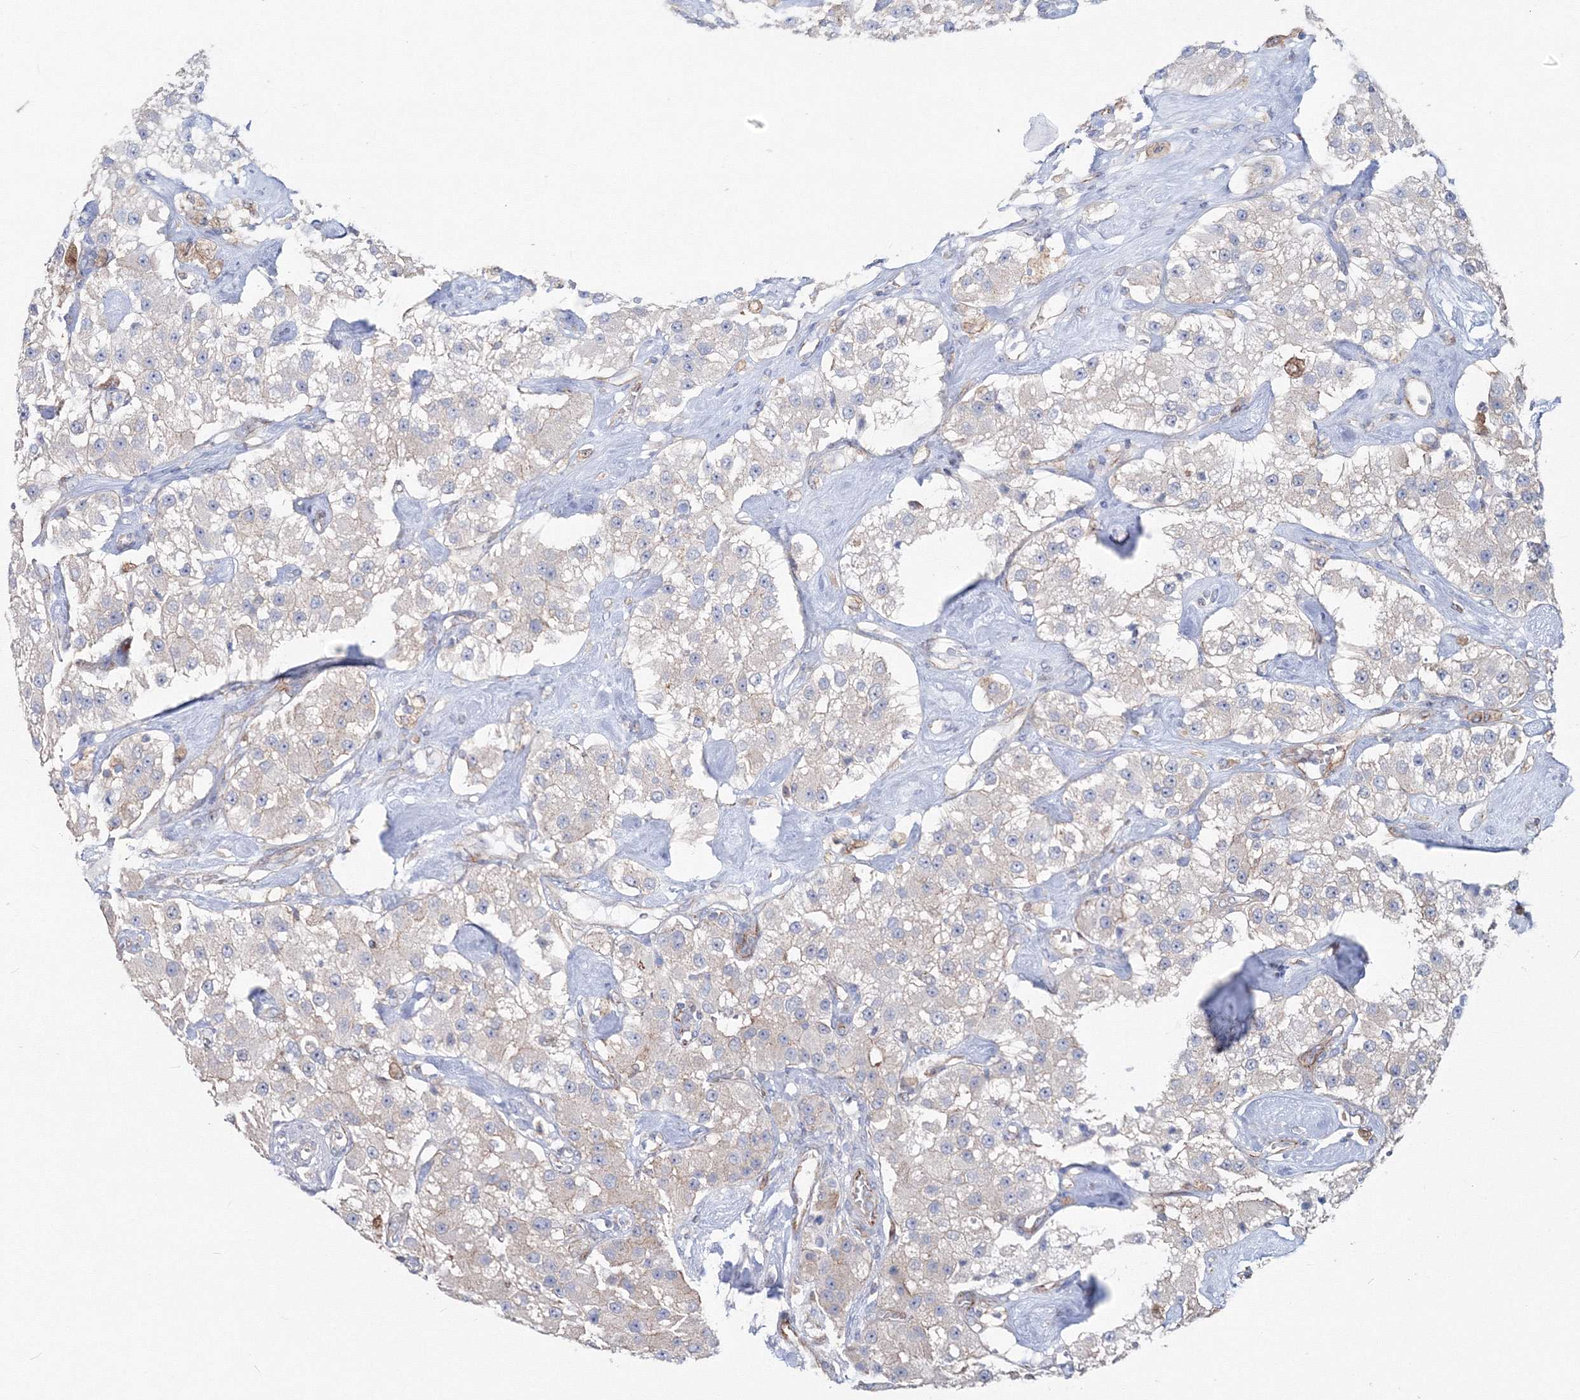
{"staining": {"intensity": "negative", "quantity": "none", "location": "none"}, "tissue": "carcinoid", "cell_type": "Tumor cells", "image_type": "cancer", "snomed": [{"axis": "morphology", "description": "Carcinoid, malignant, NOS"}, {"axis": "topography", "description": "Pancreas"}], "caption": "DAB immunohistochemical staining of malignant carcinoid reveals no significant expression in tumor cells.", "gene": "GGA2", "patient": {"sex": "male", "age": 41}}